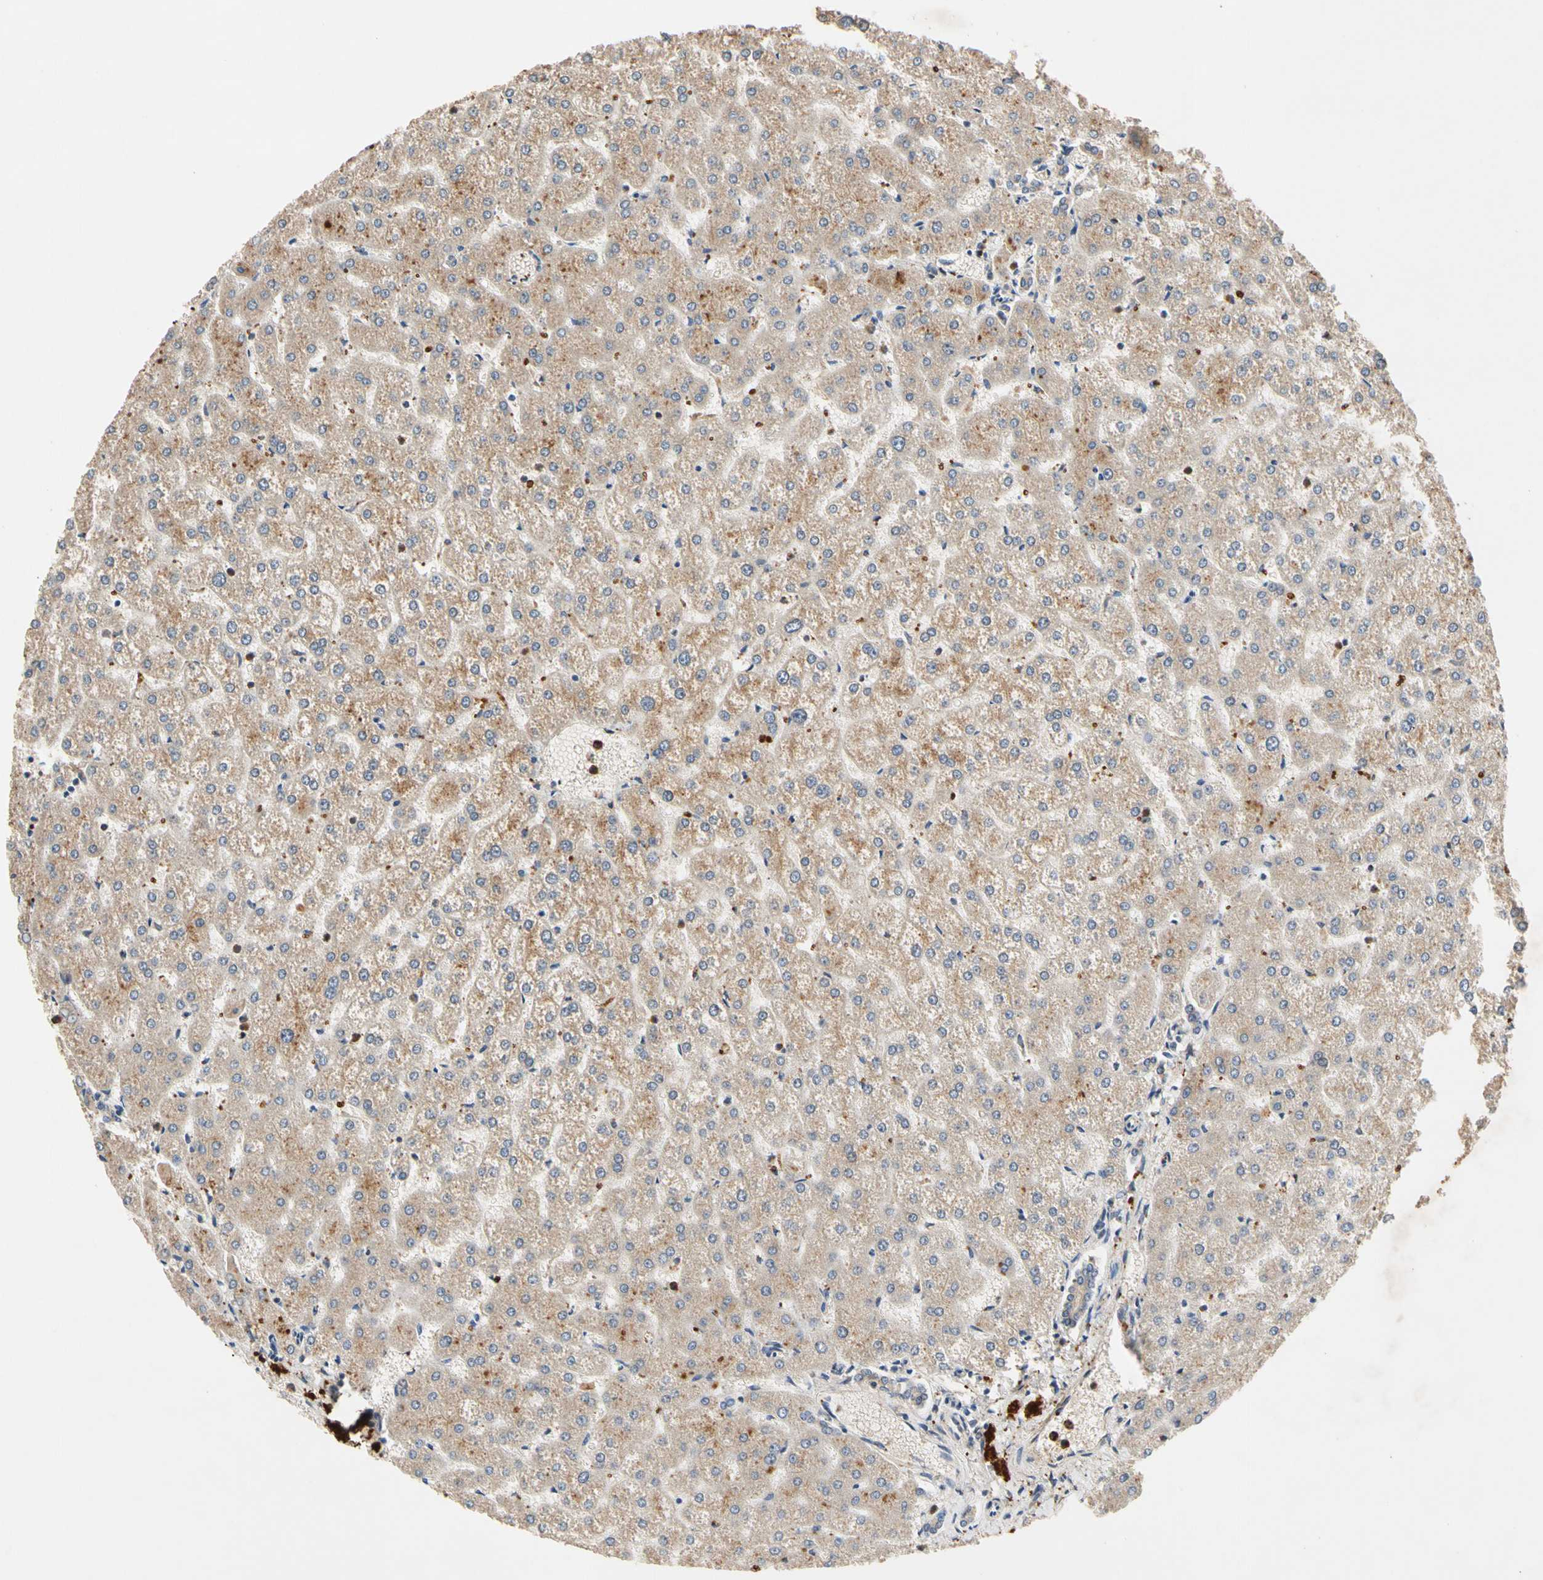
{"staining": {"intensity": "weak", "quantity": ">75%", "location": "cytoplasmic/membranous"}, "tissue": "liver", "cell_type": "Cholangiocytes", "image_type": "normal", "snomed": [{"axis": "morphology", "description": "Normal tissue, NOS"}, {"axis": "topography", "description": "Liver"}], "caption": "Immunohistochemistry (IHC) staining of normal liver, which demonstrates low levels of weak cytoplasmic/membranous expression in approximately >75% of cholangiocytes indicating weak cytoplasmic/membranous protein staining. The staining was performed using DAB (brown) for protein detection and nuclei were counterstained in hematoxylin (blue).", "gene": "FGD6", "patient": {"sex": "female", "age": 32}}